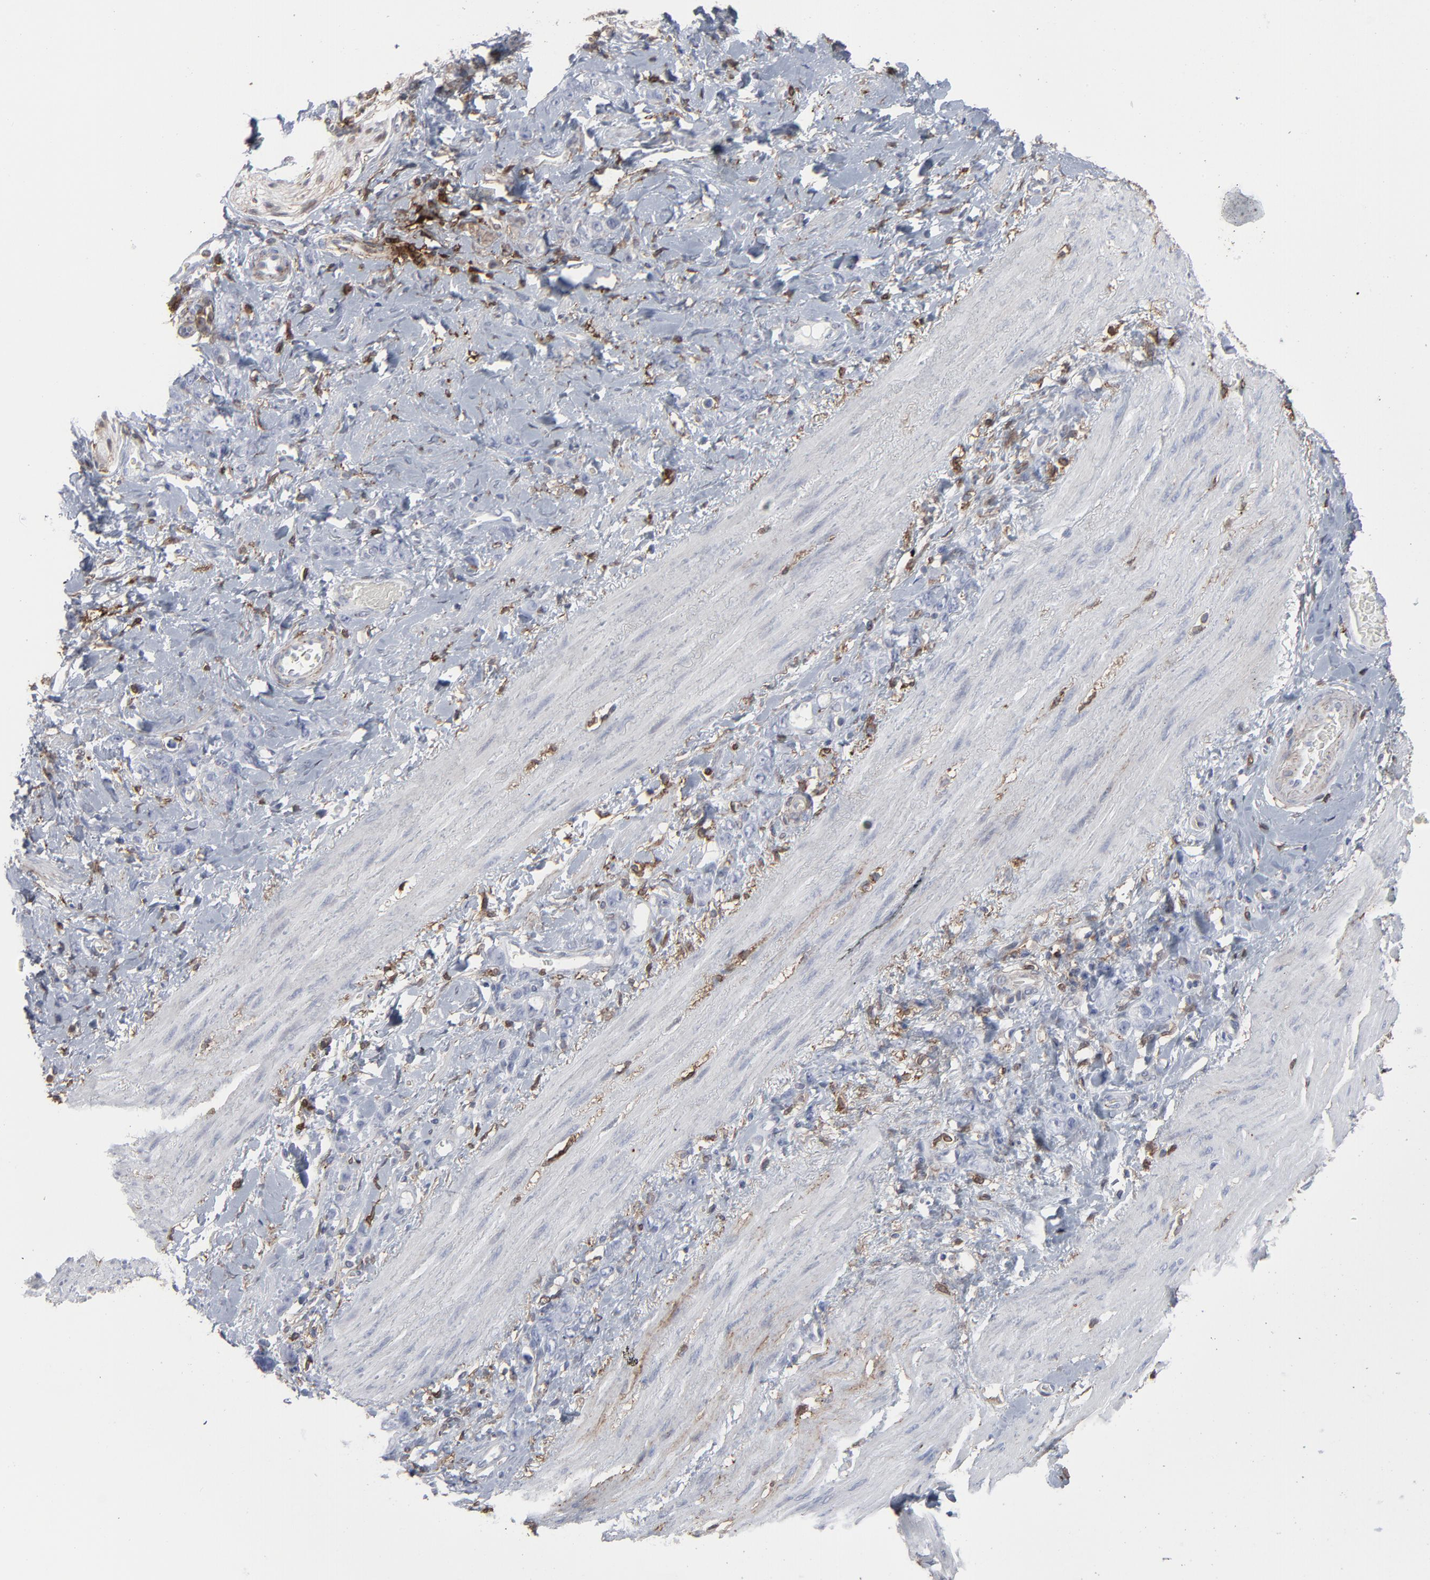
{"staining": {"intensity": "weak", "quantity": "25%-75%", "location": "cytoplasmic/membranous,nuclear"}, "tissue": "stomach cancer", "cell_type": "Tumor cells", "image_type": "cancer", "snomed": [{"axis": "morphology", "description": "Normal tissue, NOS"}, {"axis": "morphology", "description": "Adenocarcinoma, NOS"}, {"axis": "topography", "description": "Stomach"}], "caption": "There is low levels of weak cytoplasmic/membranous and nuclear positivity in tumor cells of stomach cancer, as demonstrated by immunohistochemical staining (brown color).", "gene": "ANXA5", "patient": {"sex": "male", "age": 82}}